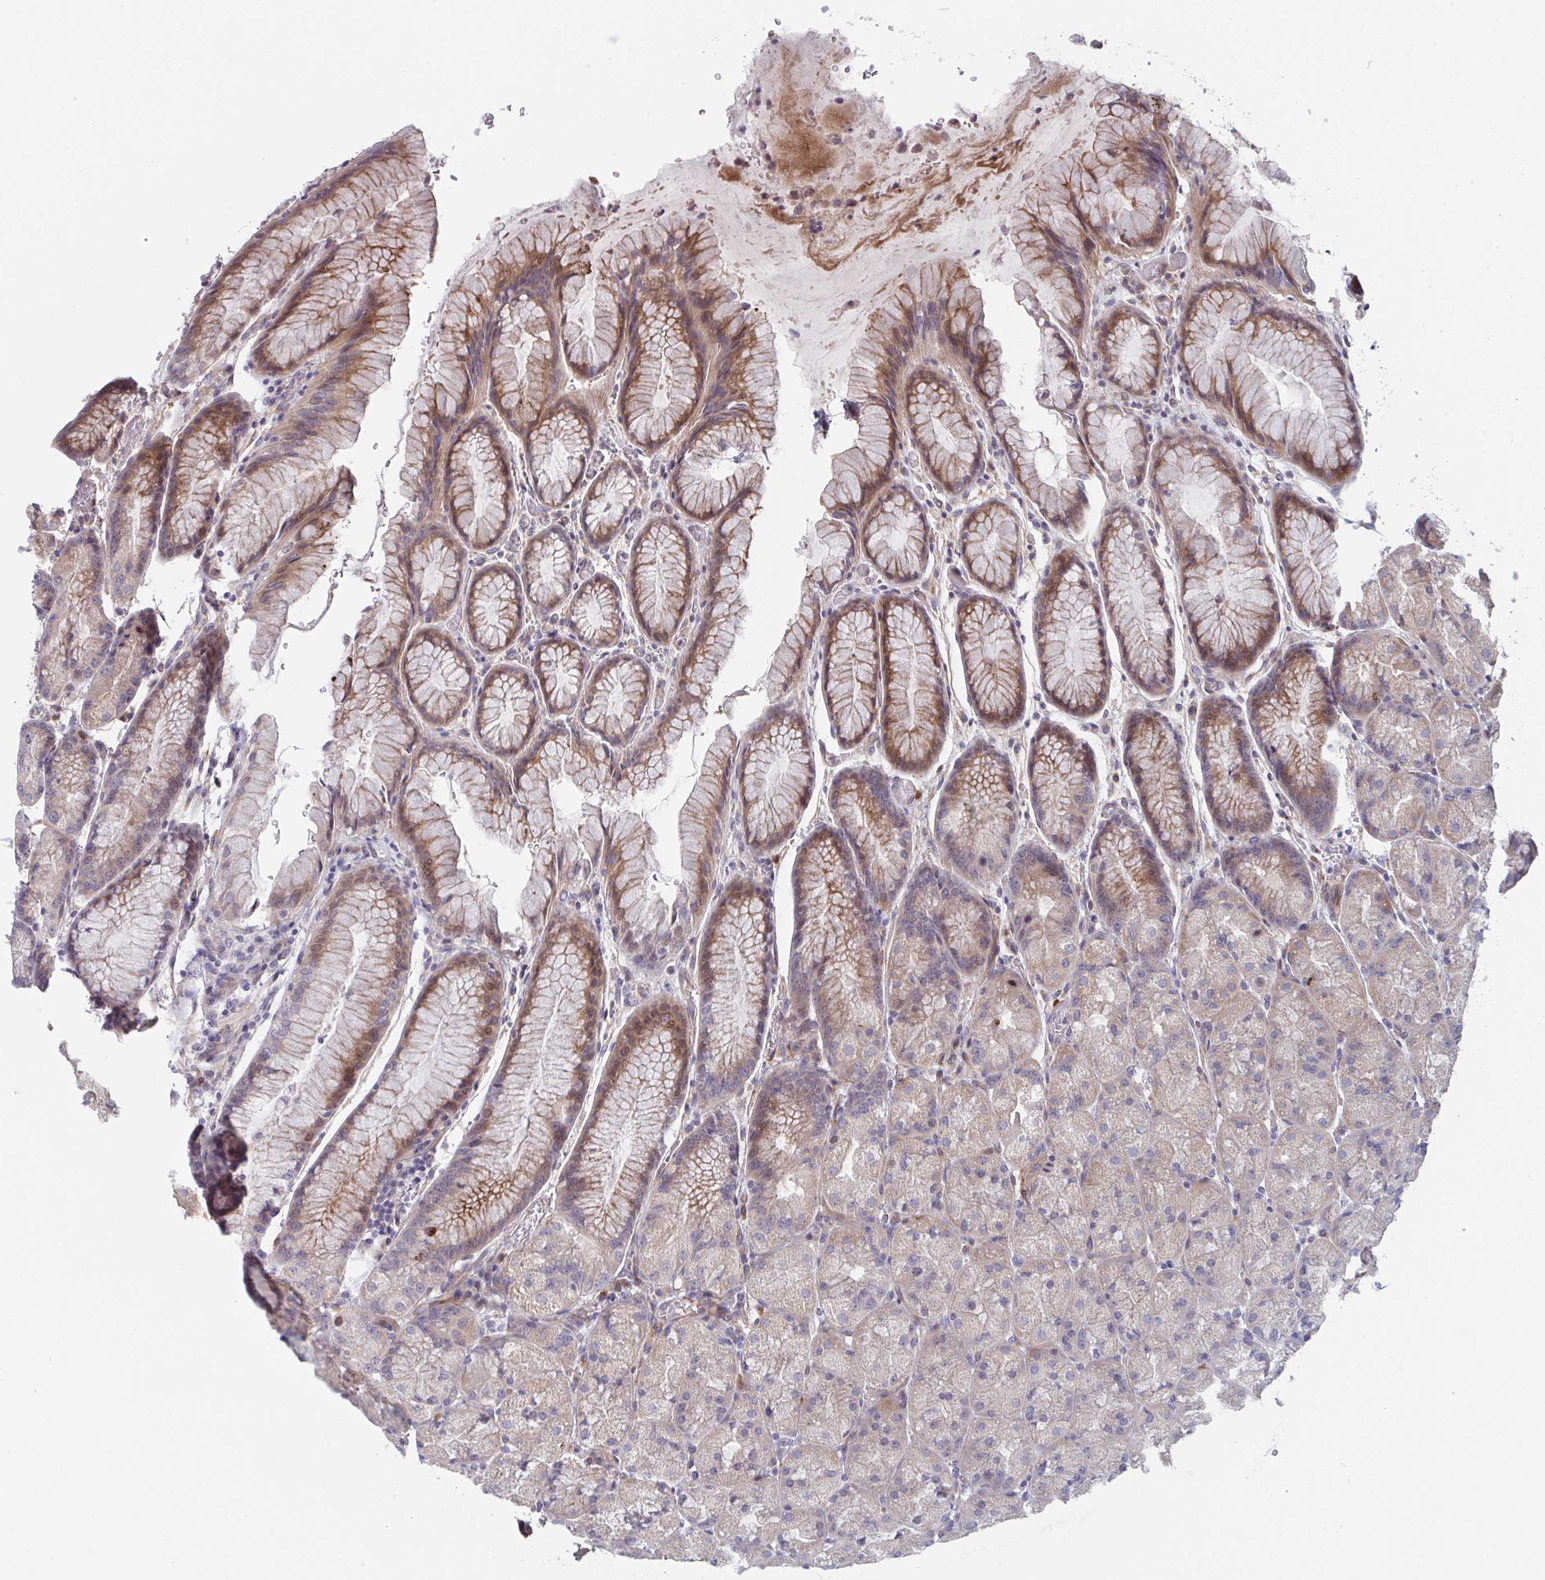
{"staining": {"intensity": "moderate", "quantity": "25%-75%", "location": "cytoplasmic/membranous,nuclear"}, "tissue": "stomach", "cell_type": "Glandular cells", "image_type": "normal", "snomed": [{"axis": "morphology", "description": "Normal tissue, NOS"}, {"axis": "topography", "description": "Stomach, upper"}, {"axis": "topography", "description": "Stomach"}], "caption": "Immunohistochemistry photomicrograph of unremarkable human stomach stained for a protein (brown), which demonstrates medium levels of moderate cytoplasmic/membranous,nuclear expression in about 25%-75% of glandular cells.", "gene": "TNFSF10", "patient": {"sex": "male", "age": 48}}